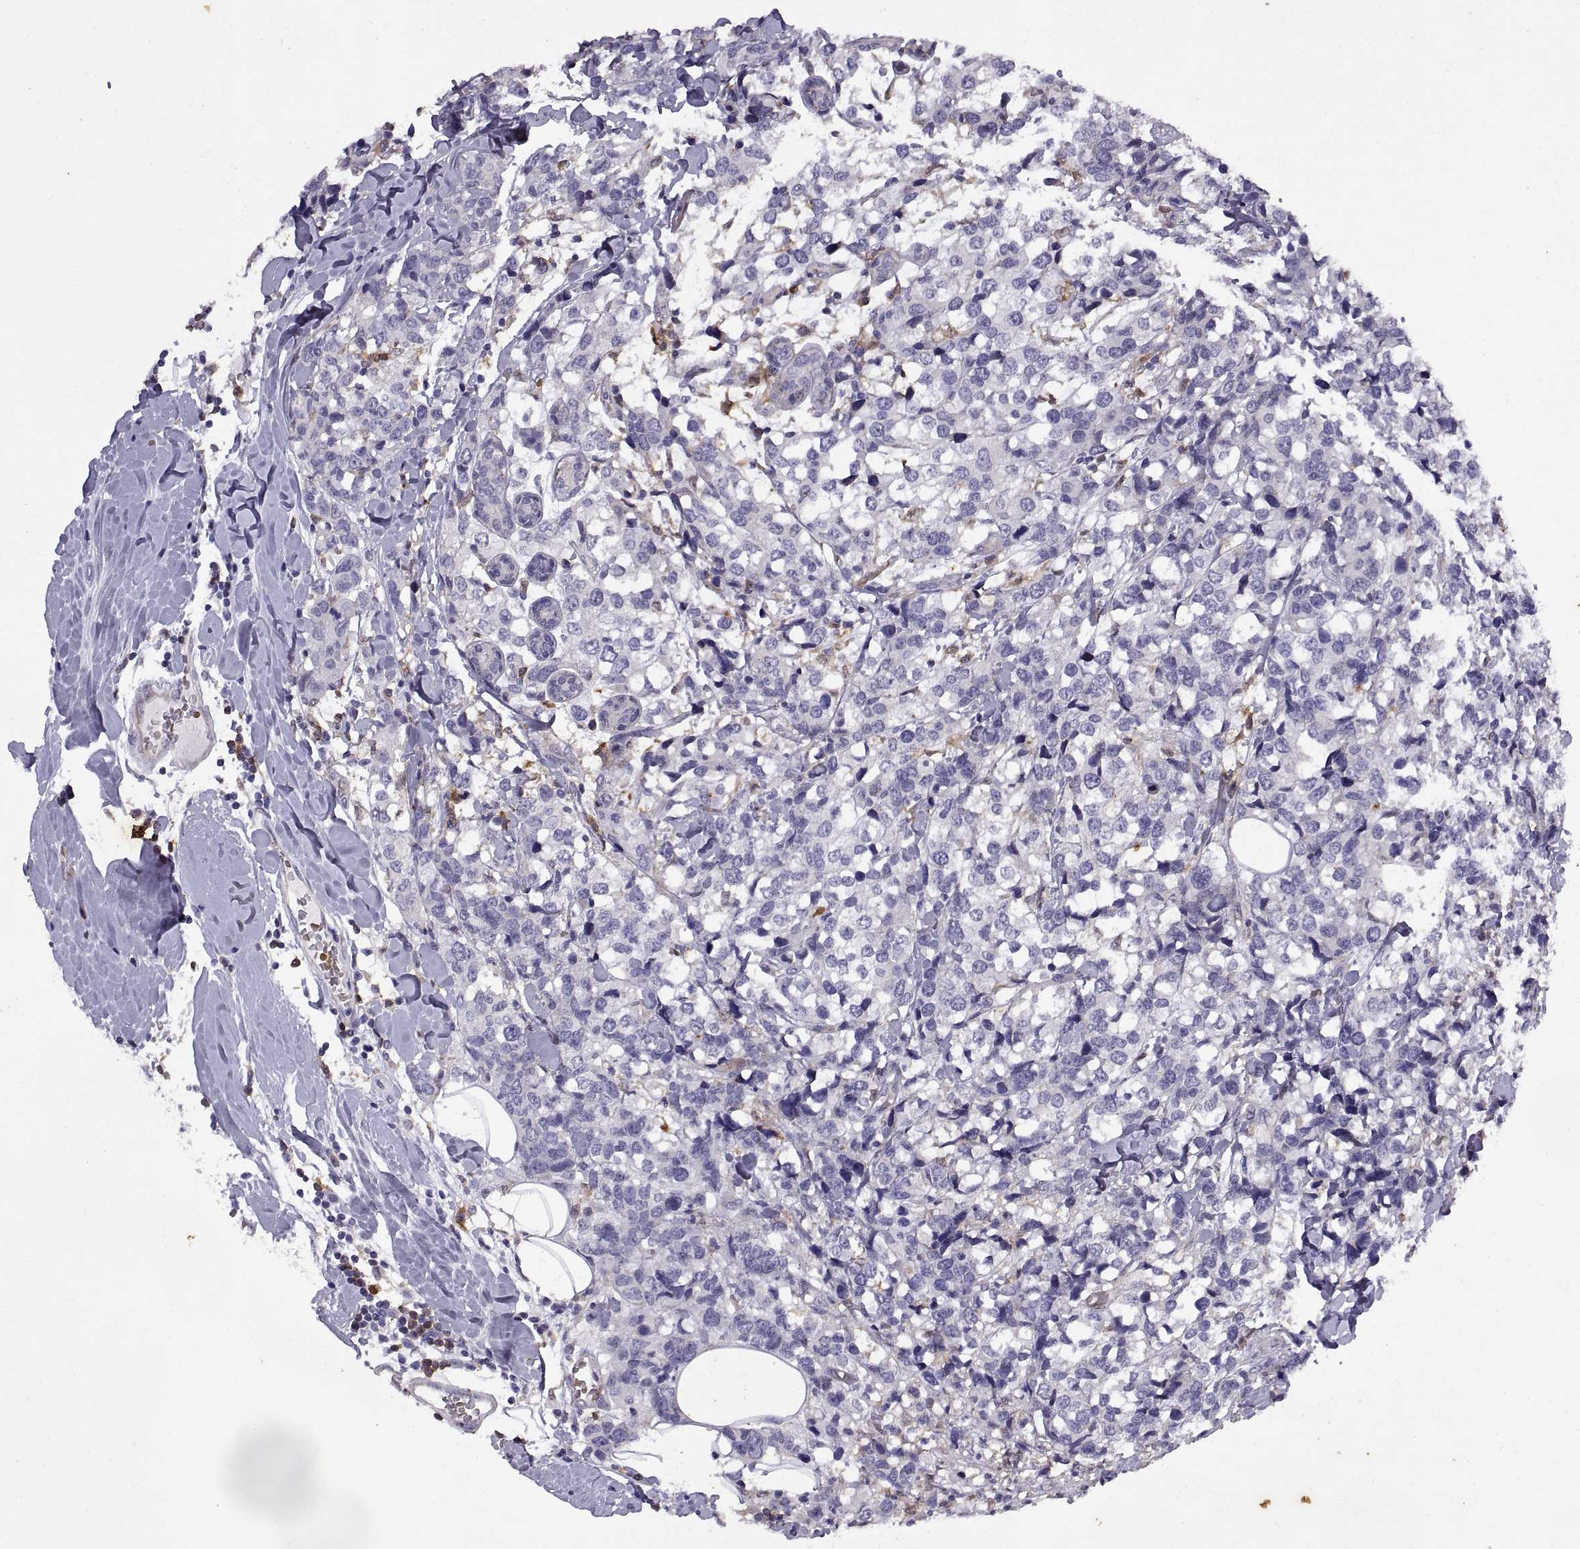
{"staining": {"intensity": "negative", "quantity": "none", "location": "none"}, "tissue": "breast cancer", "cell_type": "Tumor cells", "image_type": "cancer", "snomed": [{"axis": "morphology", "description": "Lobular carcinoma"}, {"axis": "topography", "description": "Breast"}], "caption": "Immunohistochemical staining of breast cancer reveals no significant staining in tumor cells.", "gene": "DOK3", "patient": {"sex": "female", "age": 59}}